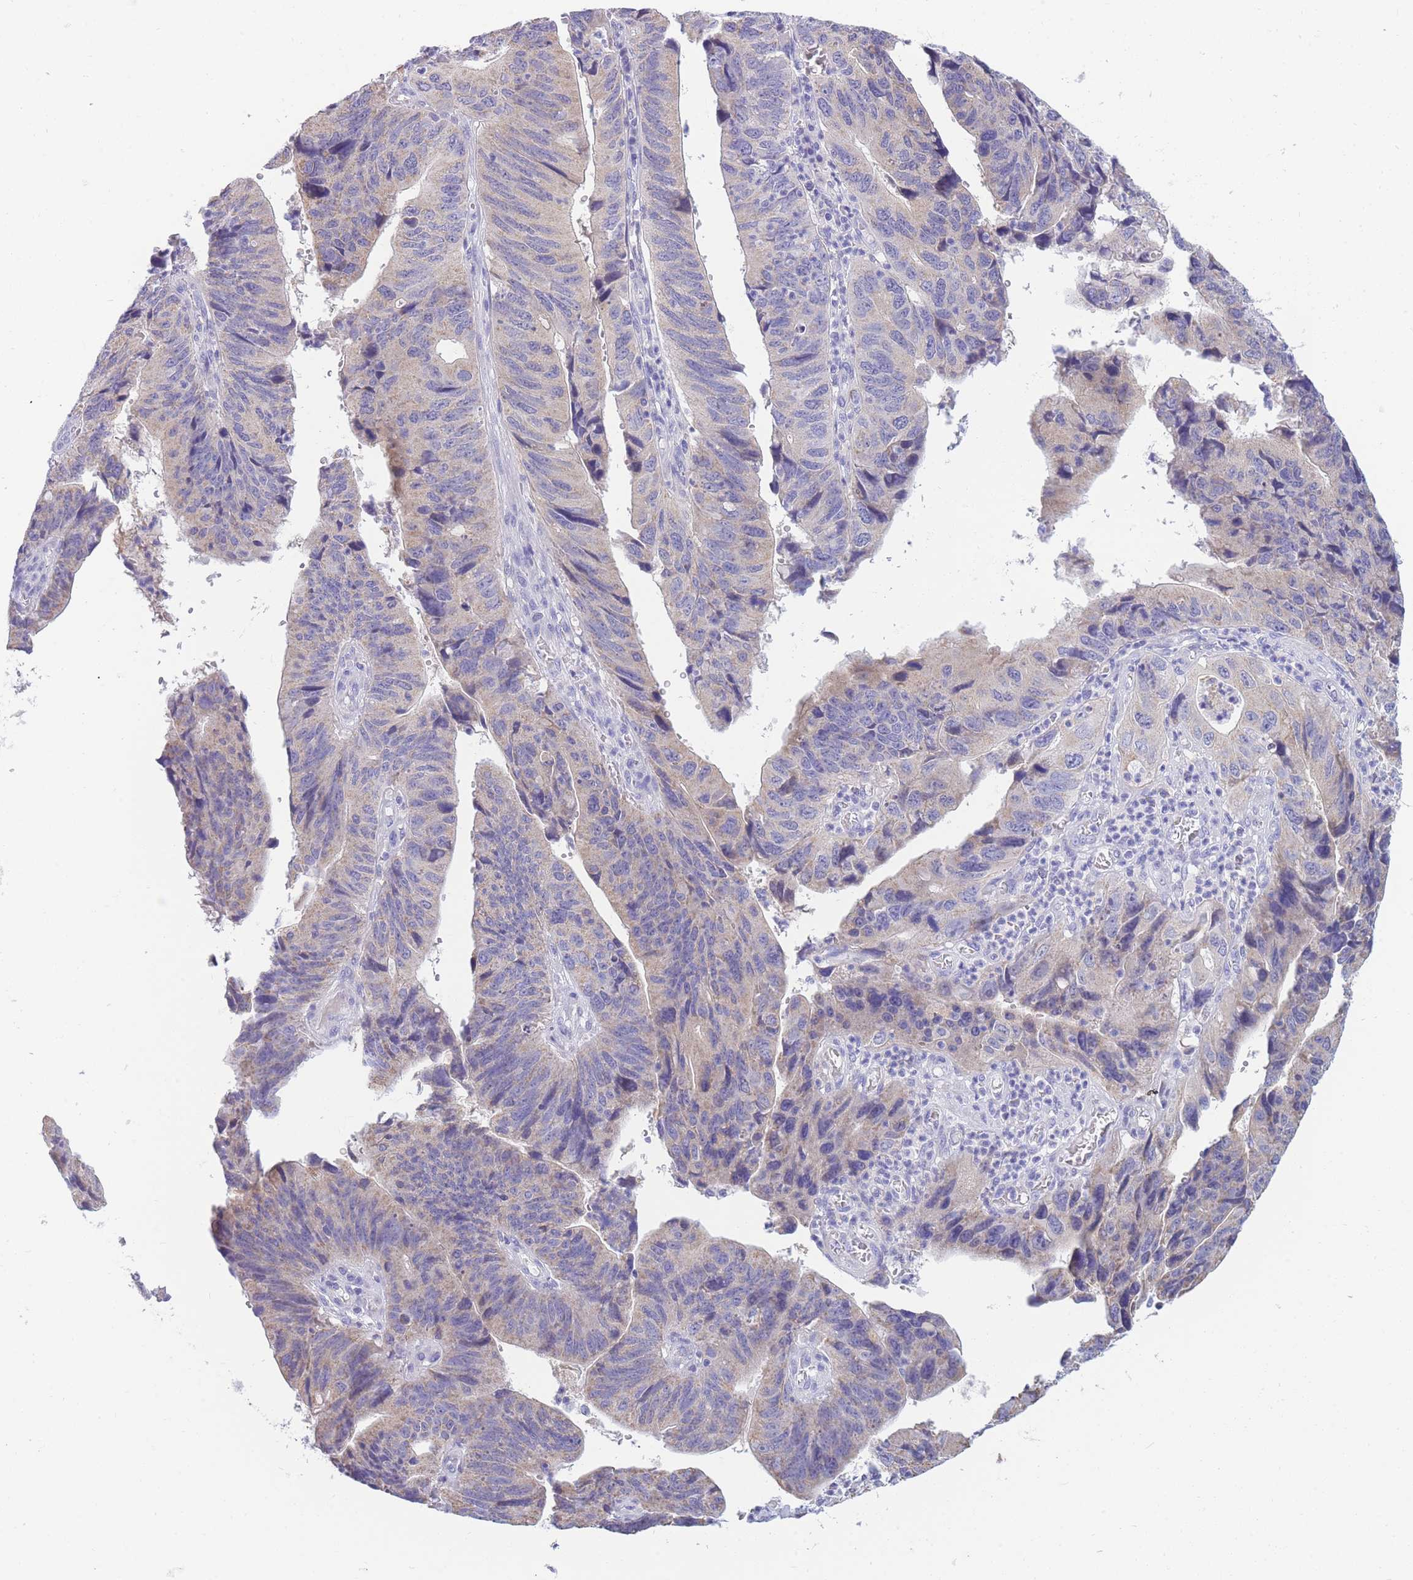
{"staining": {"intensity": "weak", "quantity": "25%-75%", "location": "cytoplasmic/membranous"}, "tissue": "stomach cancer", "cell_type": "Tumor cells", "image_type": "cancer", "snomed": [{"axis": "morphology", "description": "Adenocarcinoma, NOS"}, {"axis": "topography", "description": "Stomach"}], "caption": "Protein staining by IHC demonstrates weak cytoplasmic/membranous staining in about 25%-75% of tumor cells in stomach cancer (adenocarcinoma).", "gene": "DHRS11", "patient": {"sex": "male", "age": 59}}